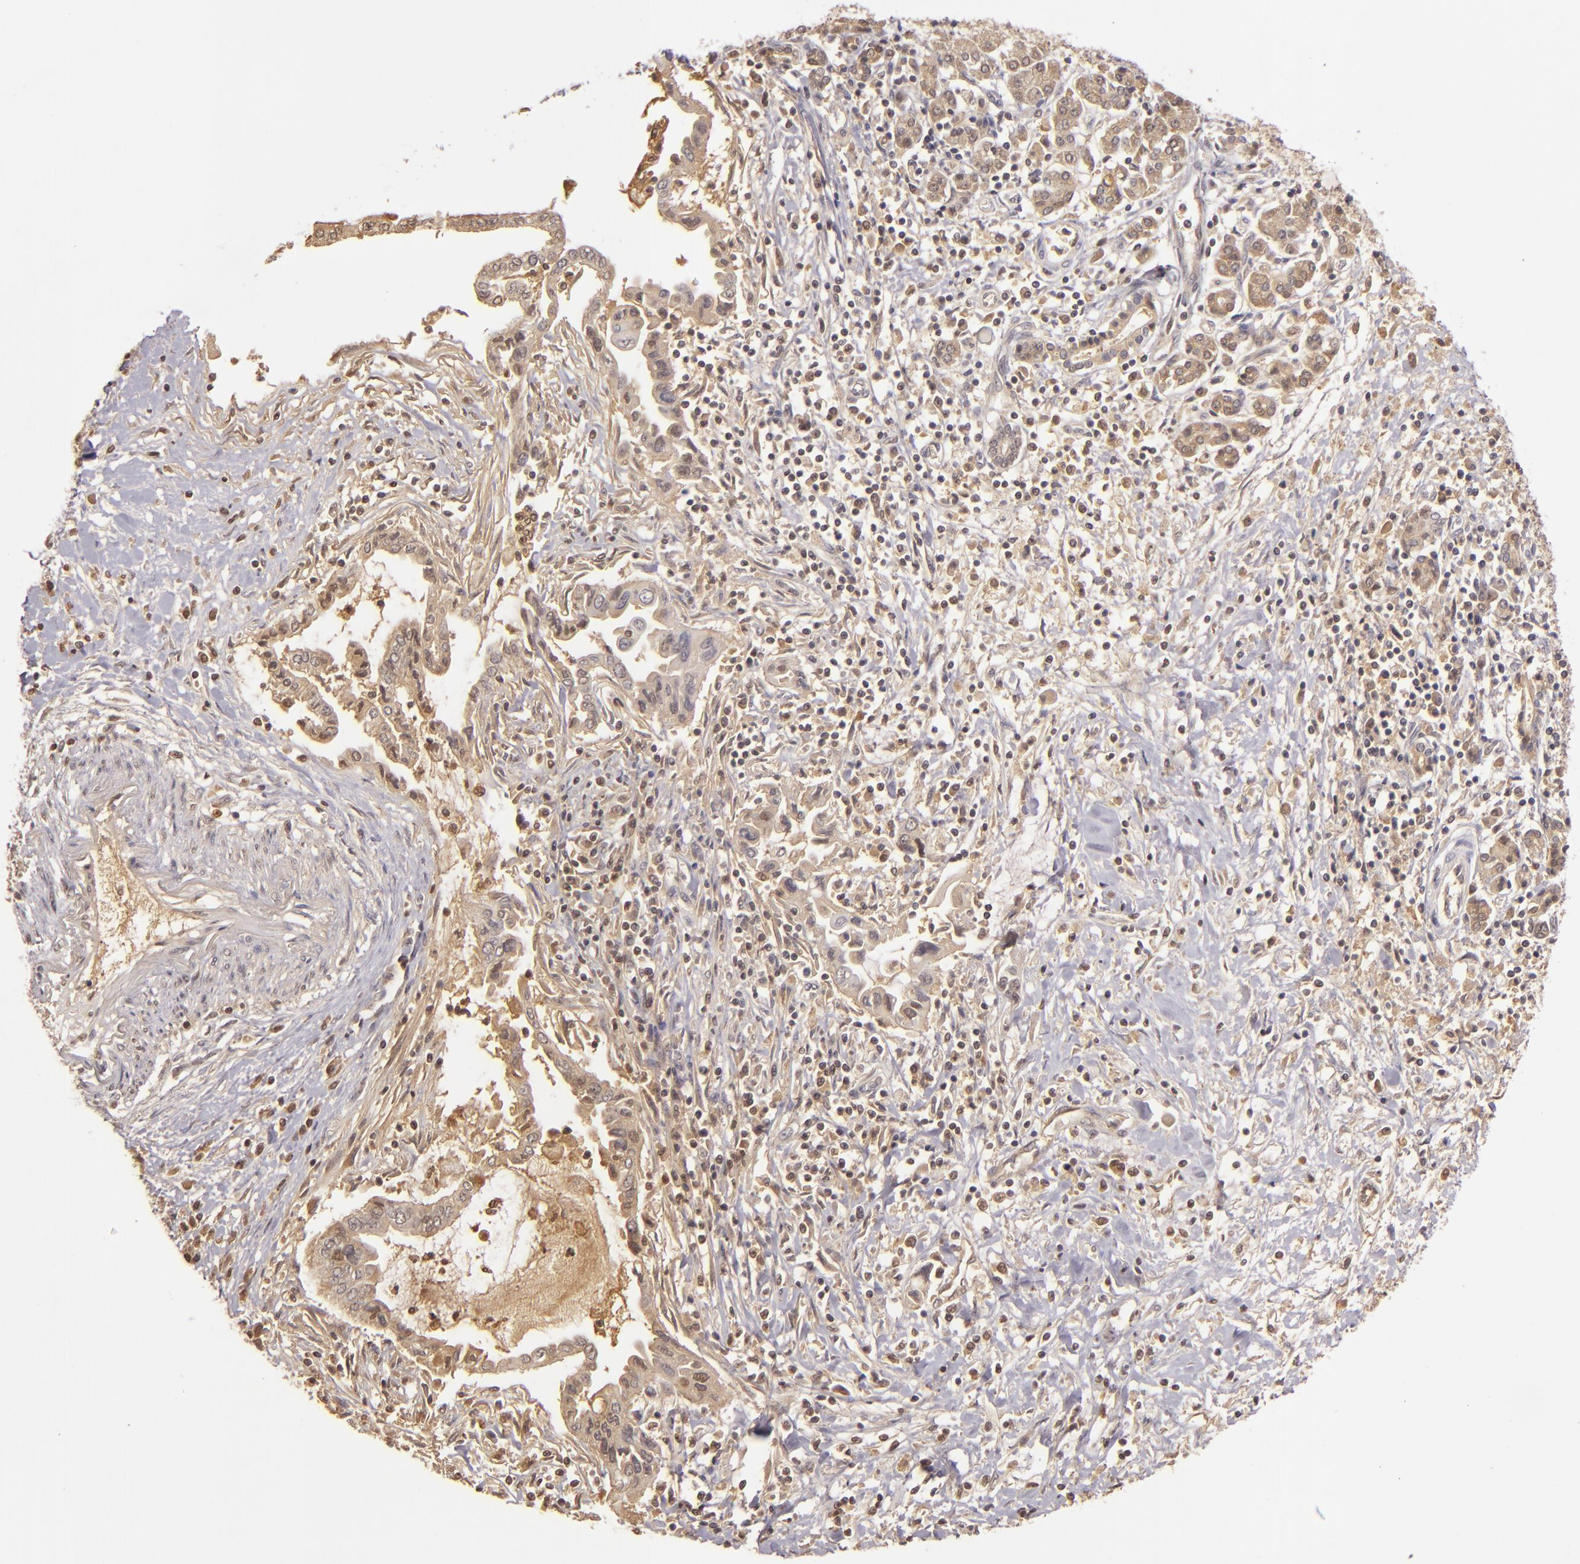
{"staining": {"intensity": "moderate", "quantity": ">75%", "location": "cytoplasmic/membranous"}, "tissue": "pancreatic cancer", "cell_type": "Tumor cells", "image_type": "cancer", "snomed": [{"axis": "morphology", "description": "Adenocarcinoma, NOS"}, {"axis": "topography", "description": "Pancreas"}], "caption": "Pancreatic cancer stained with immunohistochemistry (IHC) displays moderate cytoplasmic/membranous staining in about >75% of tumor cells. The protein of interest is shown in brown color, while the nuclei are stained blue.", "gene": "LRG1", "patient": {"sex": "female", "age": 57}}